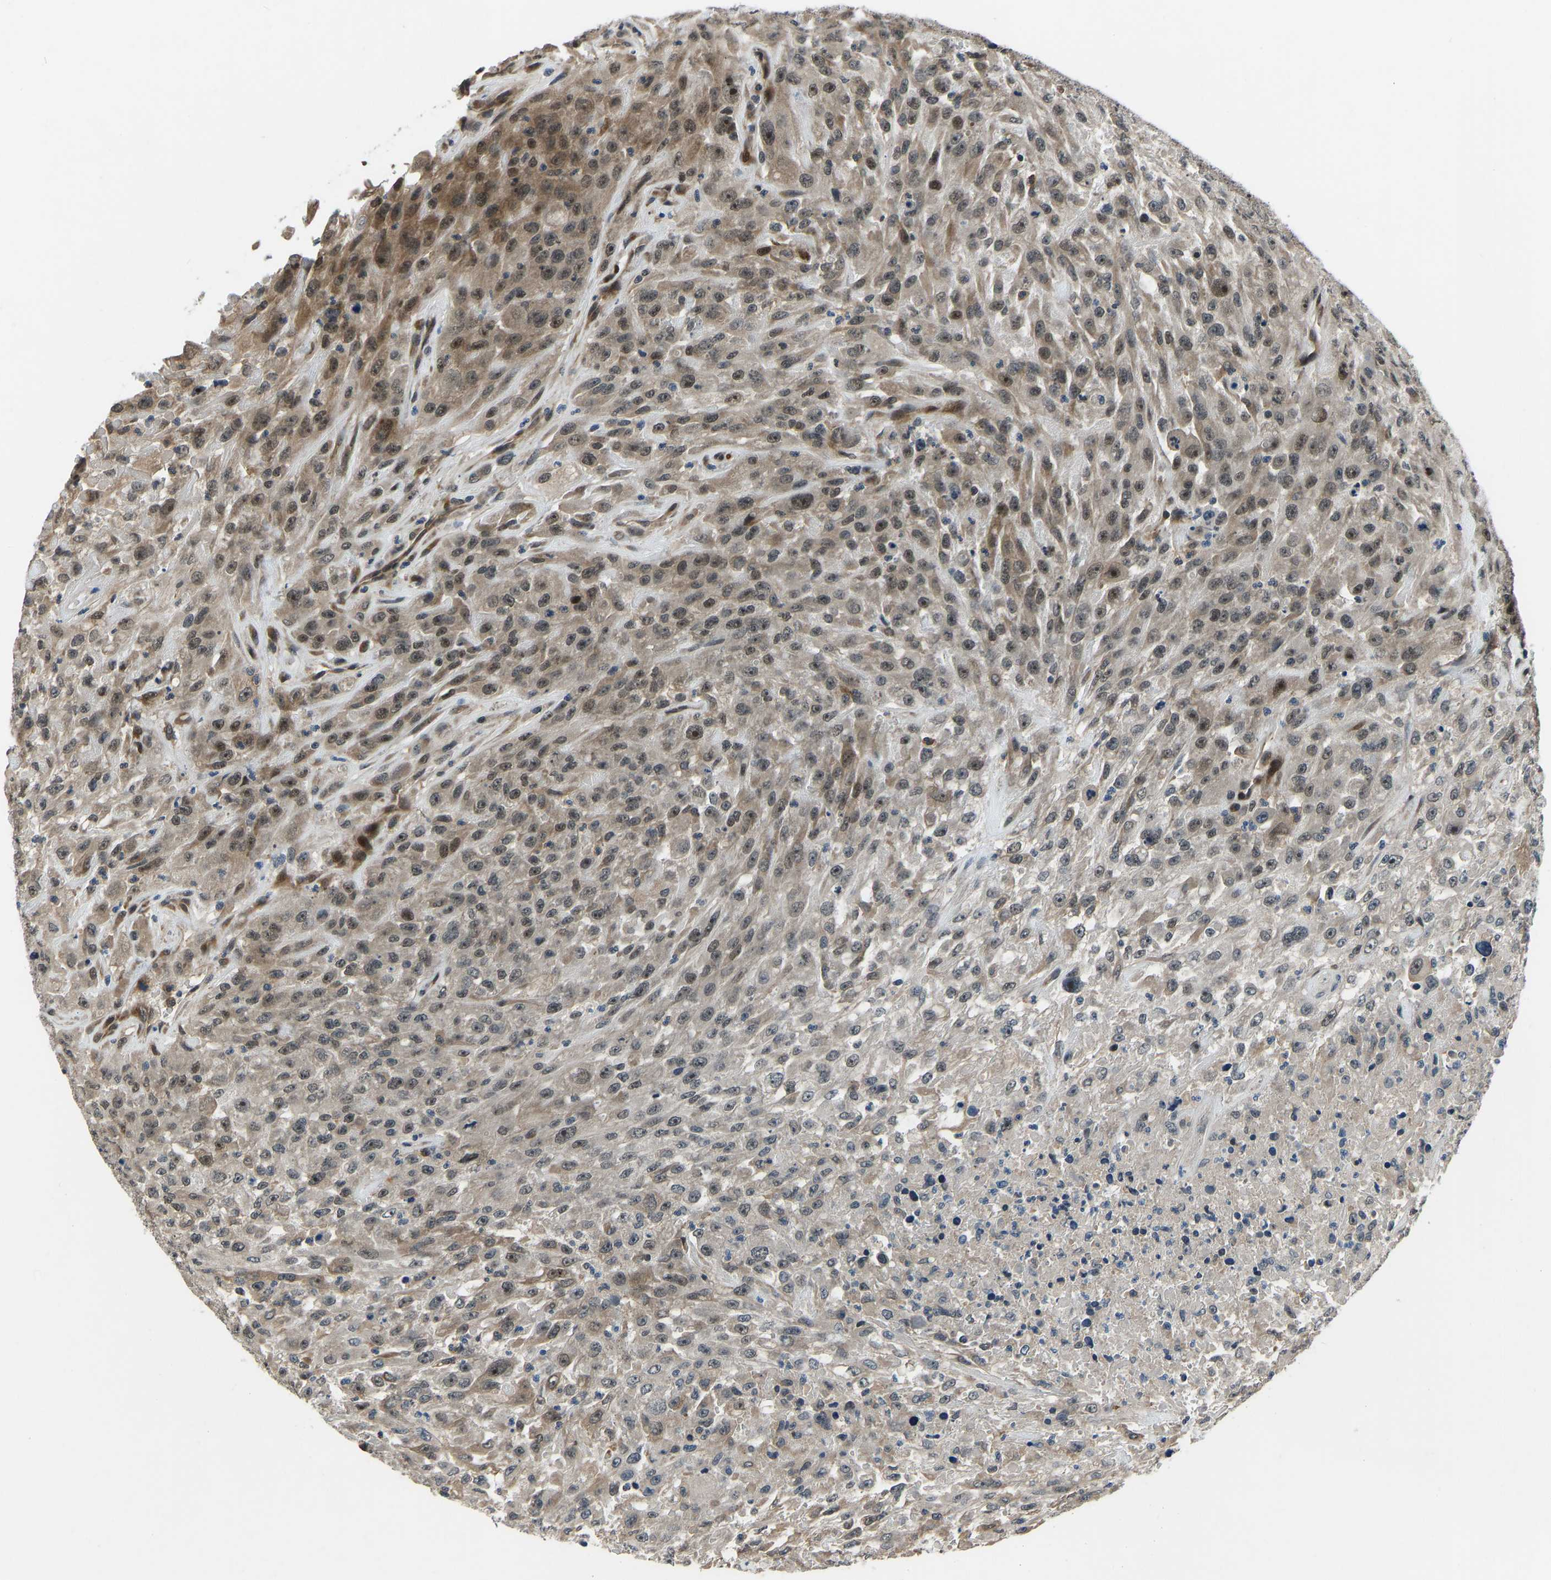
{"staining": {"intensity": "moderate", "quantity": ">75%", "location": "cytoplasmic/membranous,nuclear"}, "tissue": "urothelial cancer", "cell_type": "Tumor cells", "image_type": "cancer", "snomed": [{"axis": "morphology", "description": "Urothelial carcinoma, High grade"}, {"axis": "topography", "description": "Urinary bladder"}], "caption": "The photomicrograph reveals immunohistochemical staining of urothelial cancer. There is moderate cytoplasmic/membranous and nuclear staining is identified in about >75% of tumor cells.", "gene": "RLIM", "patient": {"sex": "male", "age": 46}}